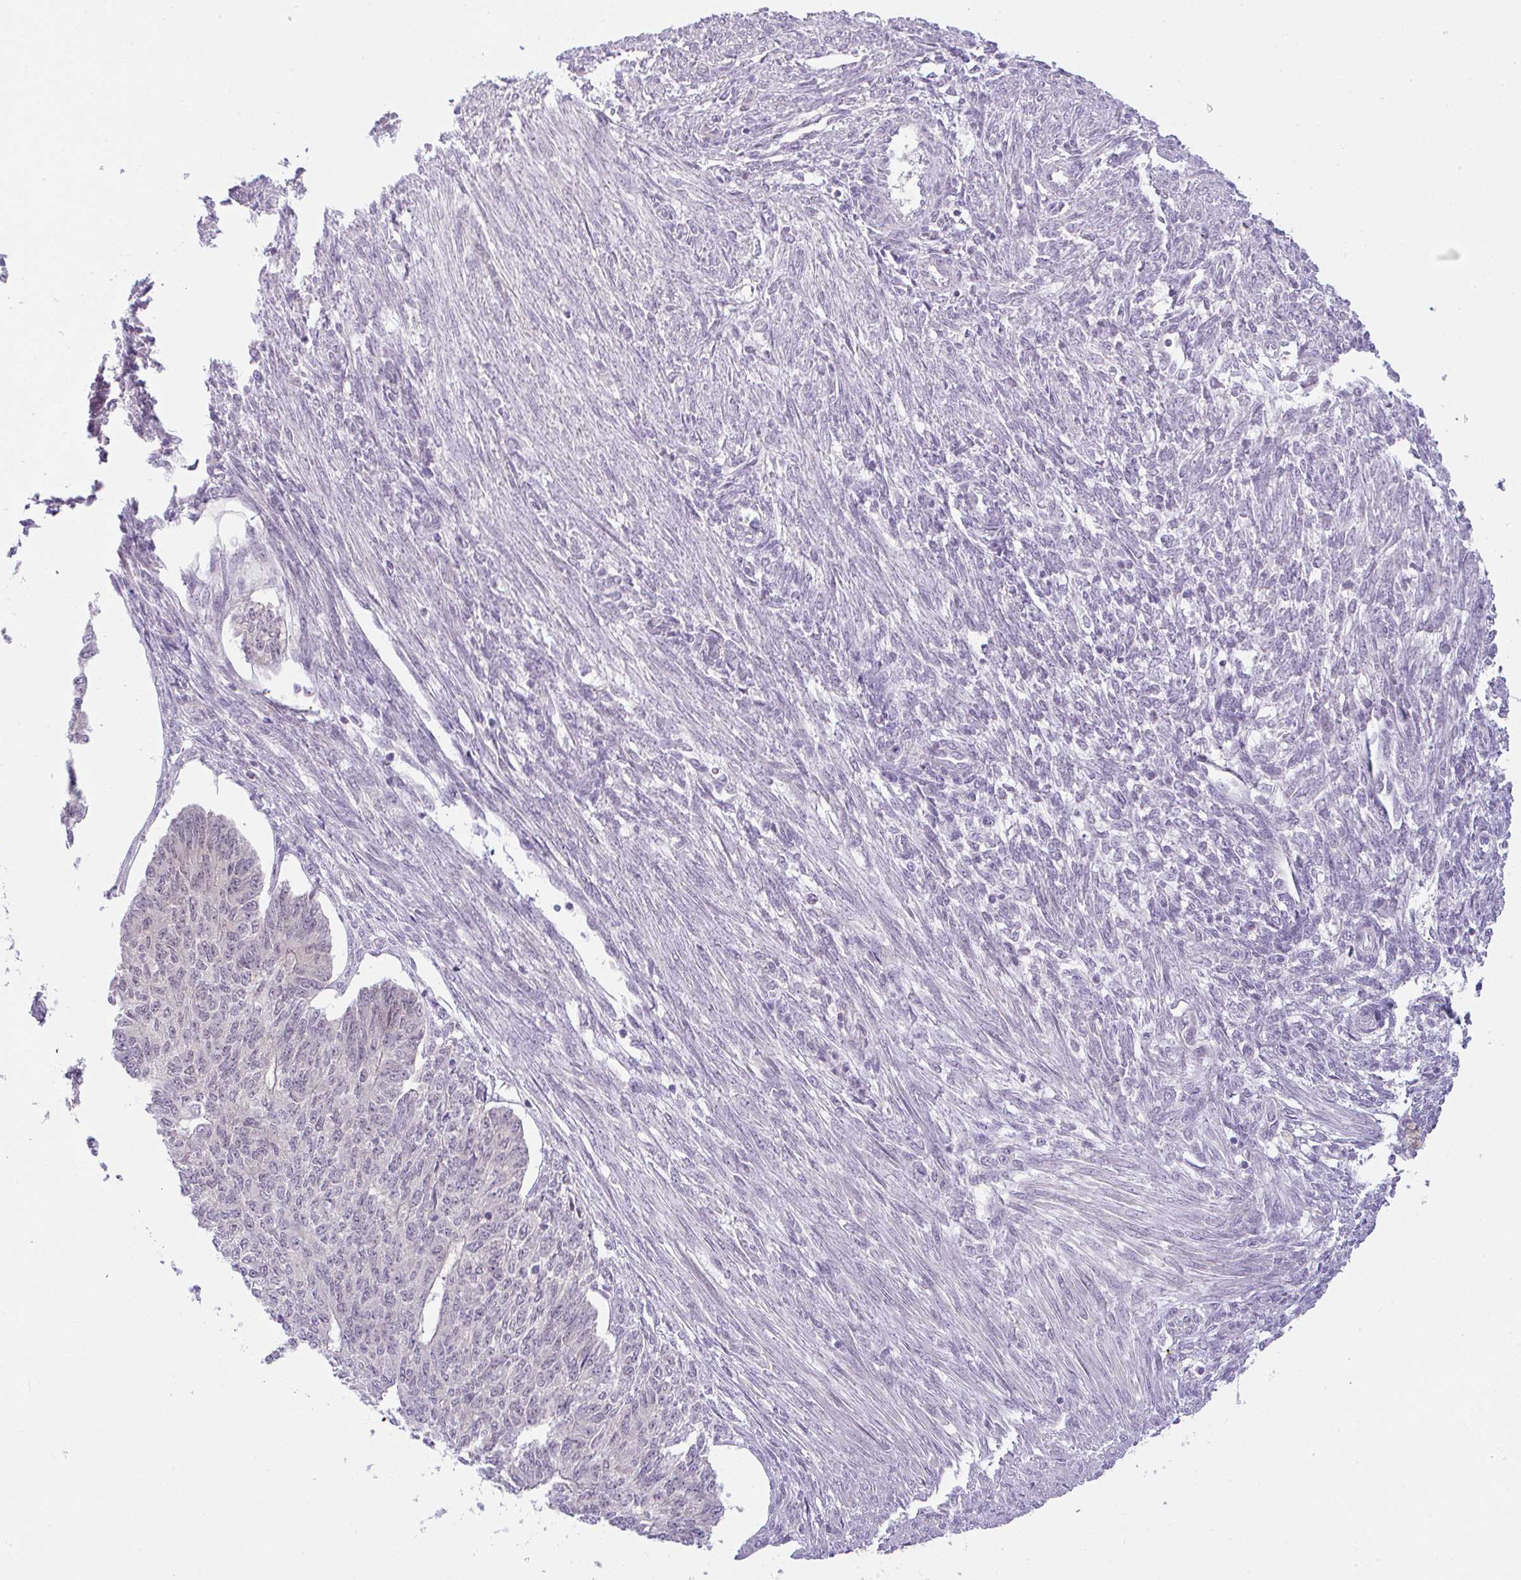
{"staining": {"intensity": "negative", "quantity": "none", "location": "none"}, "tissue": "endometrial cancer", "cell_type": "Tumor cells", "image_type": "cancer", "snomed": [{"axis": "morphology", "description": "Adenocarcinoma, NOS"}, {"axis": "topography", "description": "Endometrium"}], "caption": "This histopathology image is of endometrial cancer stained with IHC to label a protein in brown with the nuclei are counter-stained blue. There is no positivity in tumor cells.", "gene": "CSE1L", "patient": {"sex": "female", "age": 32}}